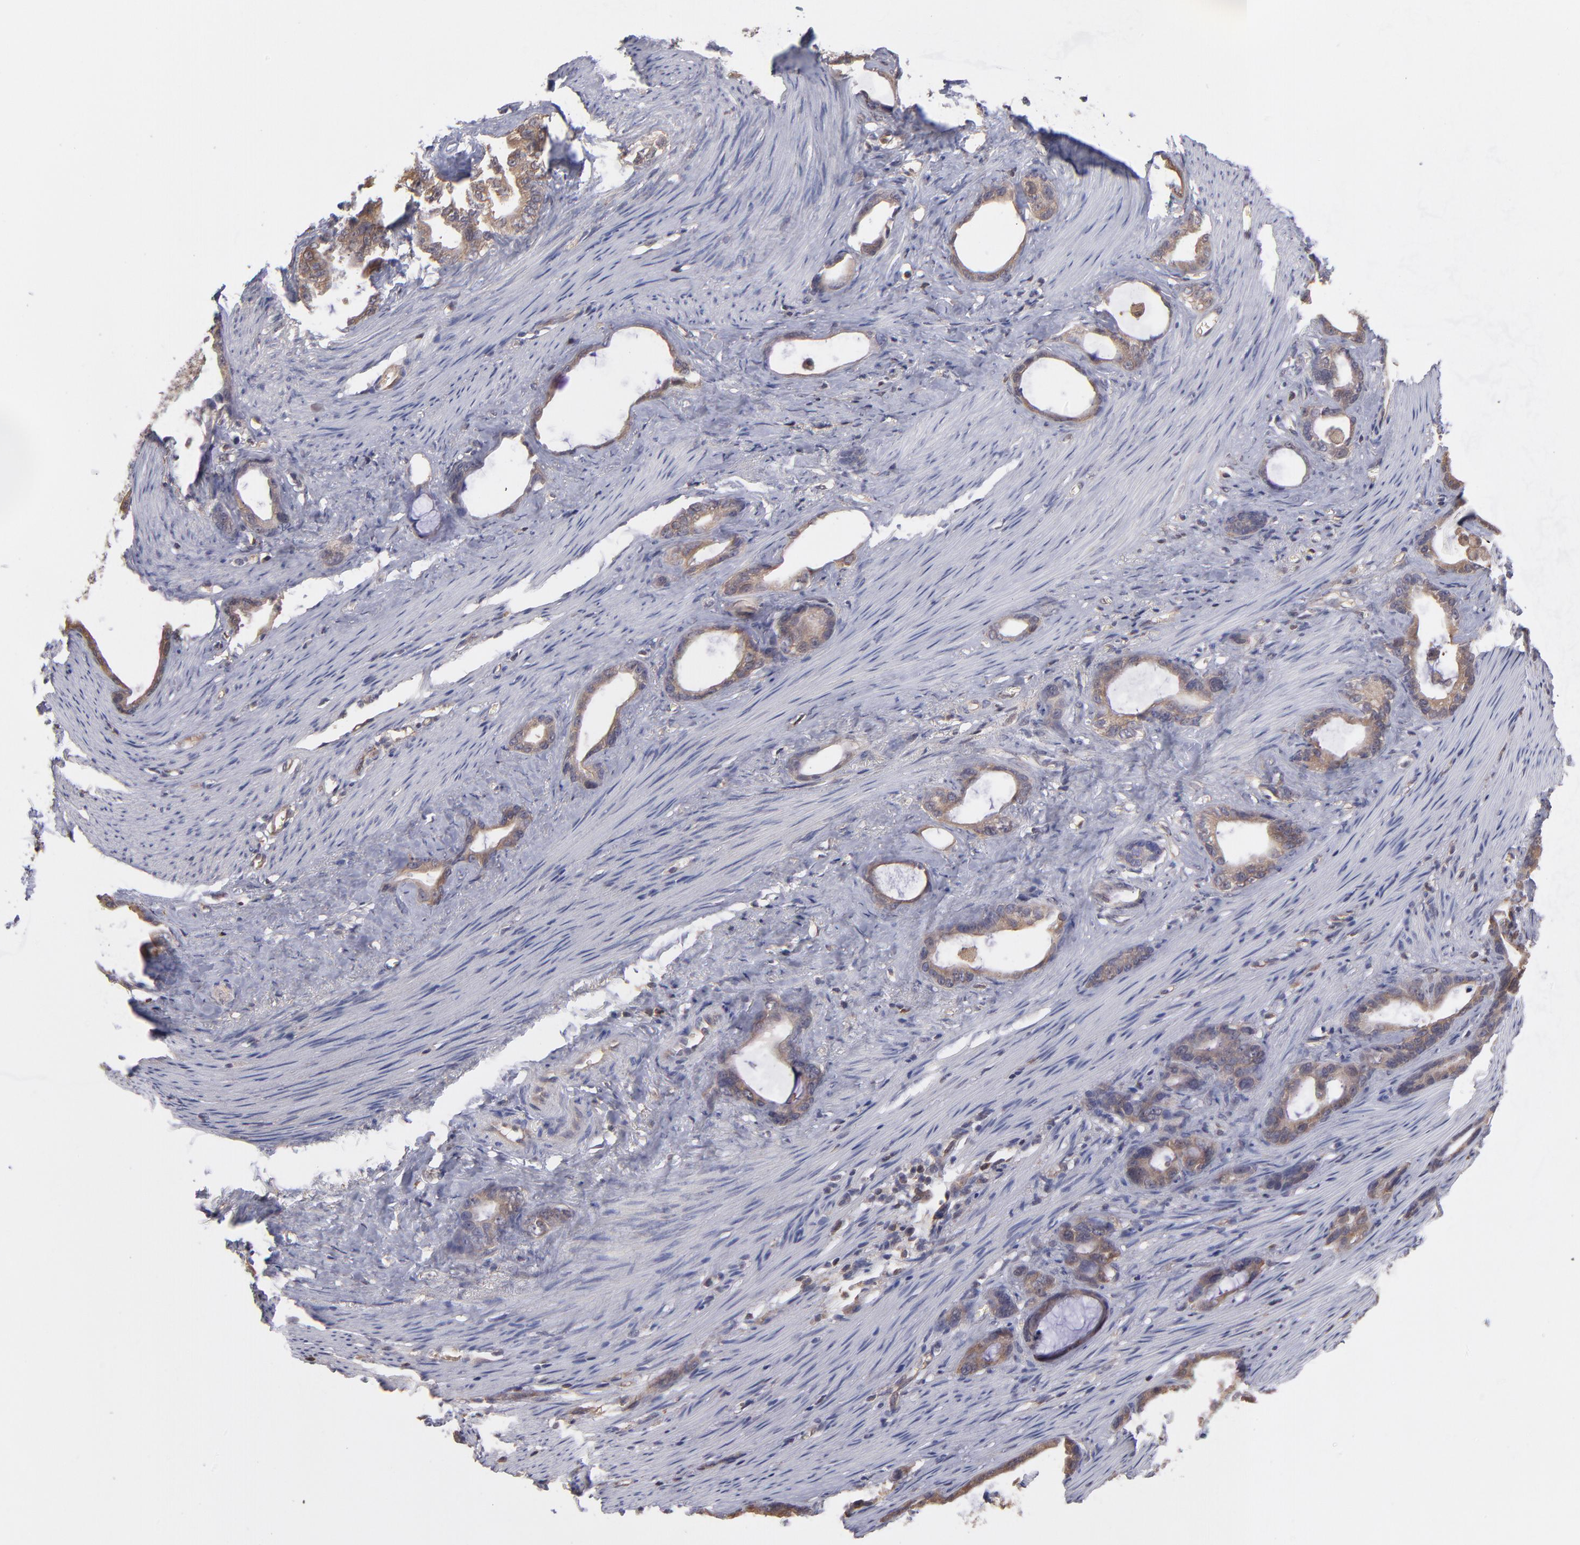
{"staining": {"intensity": "moderate", "quantity": ">75%", "location": "cytoplasmic/membranous"}, "tissue": "stomach cancer", "cell_type": "Tumor cells", "image_type": "cancer", "snomed": [{"axis": "morphology", "description": "Adenocarcinoma, NOS"}, {"axis": "topography", "description": "Stomach"}], "caption": "Stomach adenocarcinoma stained for a protein reveals moderate cytoplasmic/membranous positivity in tumor cells.", "gene": "MAP2K2", "patient": {"sex": "female", "age": 75}}